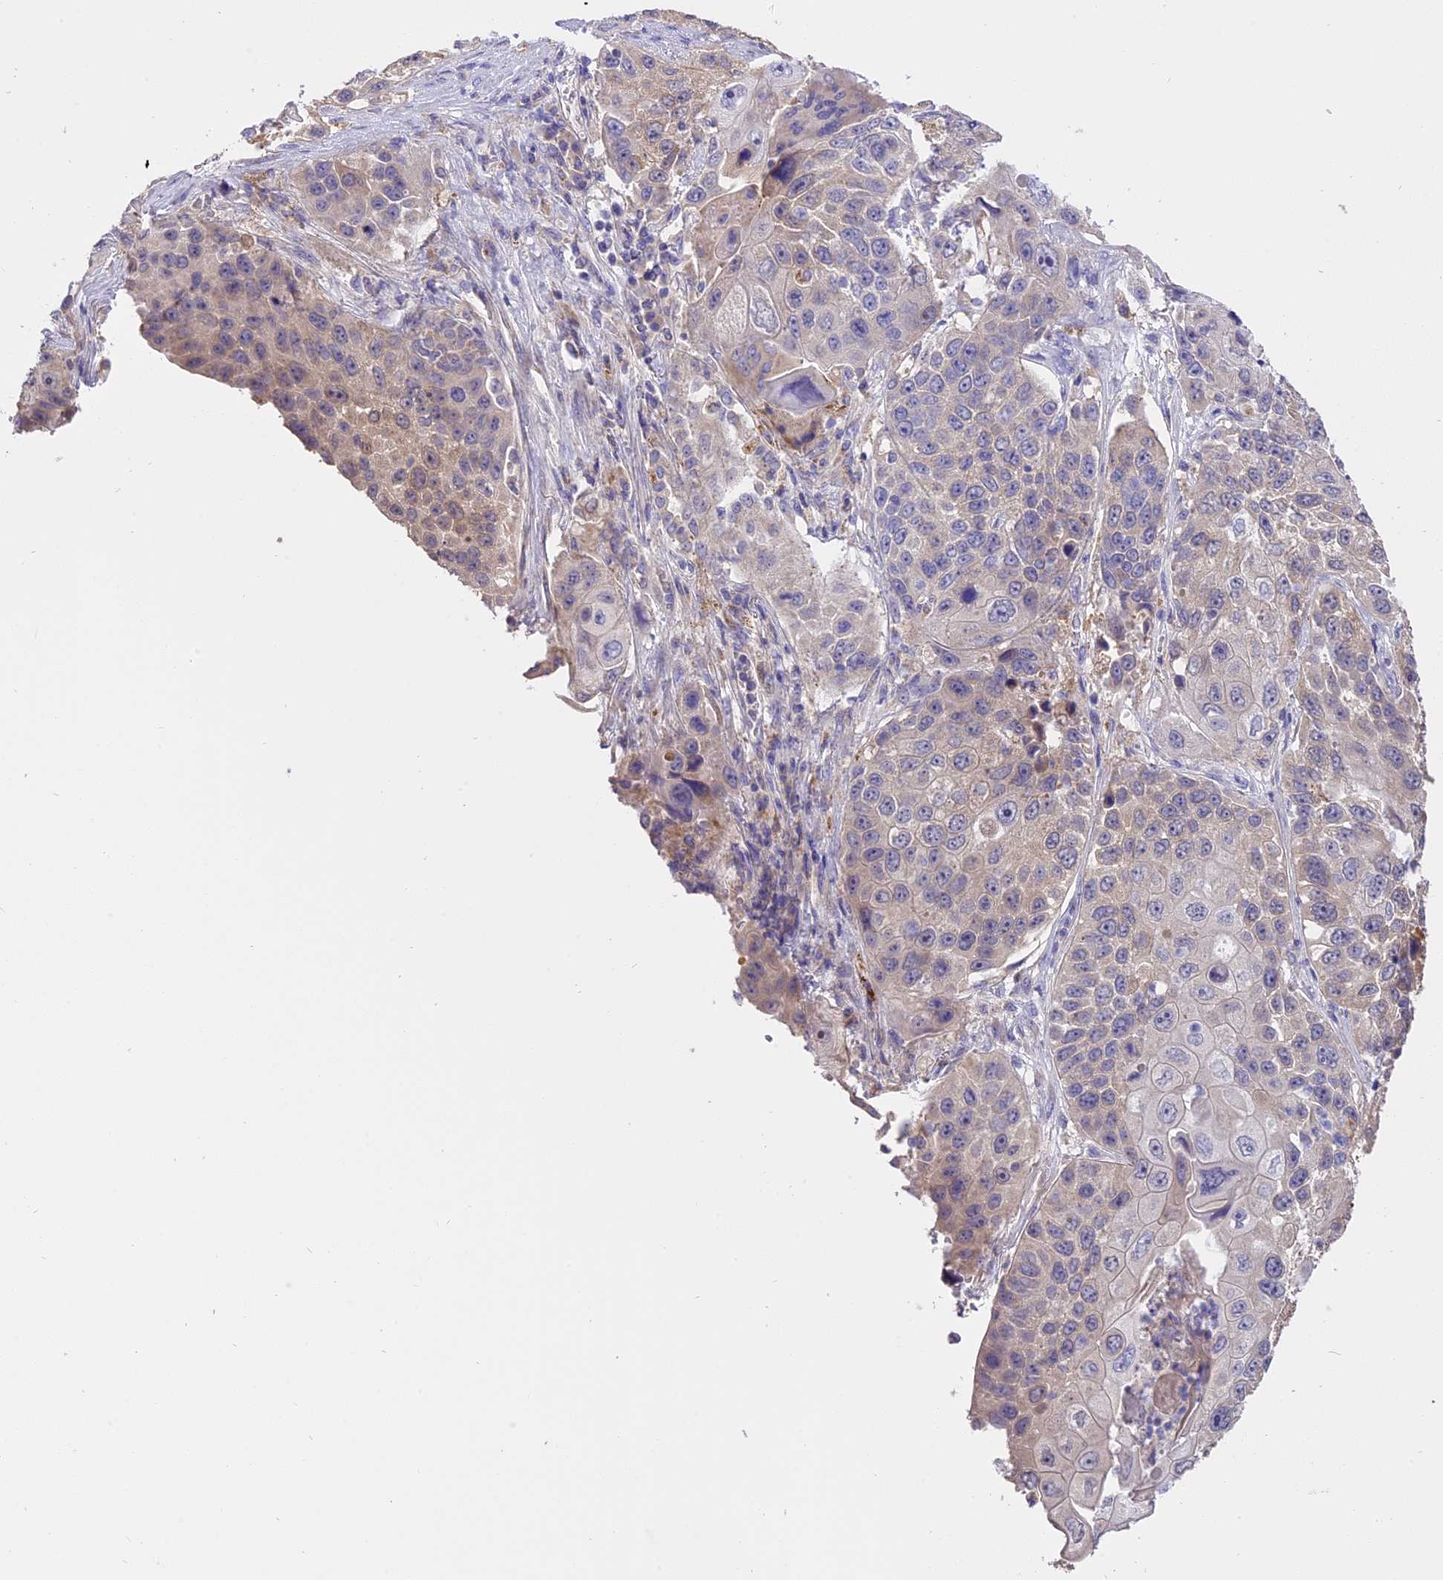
{"staining": {"intensity": "weak", "quantity": "25%-75%", "location": "cytoplasmic/membranous"}, "tissue": "lung cancer", "cell_type": "Tumor cells", "image_type": "cancer", "snomed": [{"axis": "morphology", "description": "Squamous cell carcinoma, NOS"}, {"axis": "topography", "description": "Lung"}], "caption": "The photomicrograph exhibits staining of lung cancer, revealing weak cytoplasmic/membranous protein staining (brown color) within tumor cells. The staining is performed using DAB (3,3'-diaminobenzidine) brown chromogen to label protein expression. The nuclei are counter-stained blue using hematoxylin.", "gene": "LYPD6", "patient": {"sex": "male", "age": 61}}